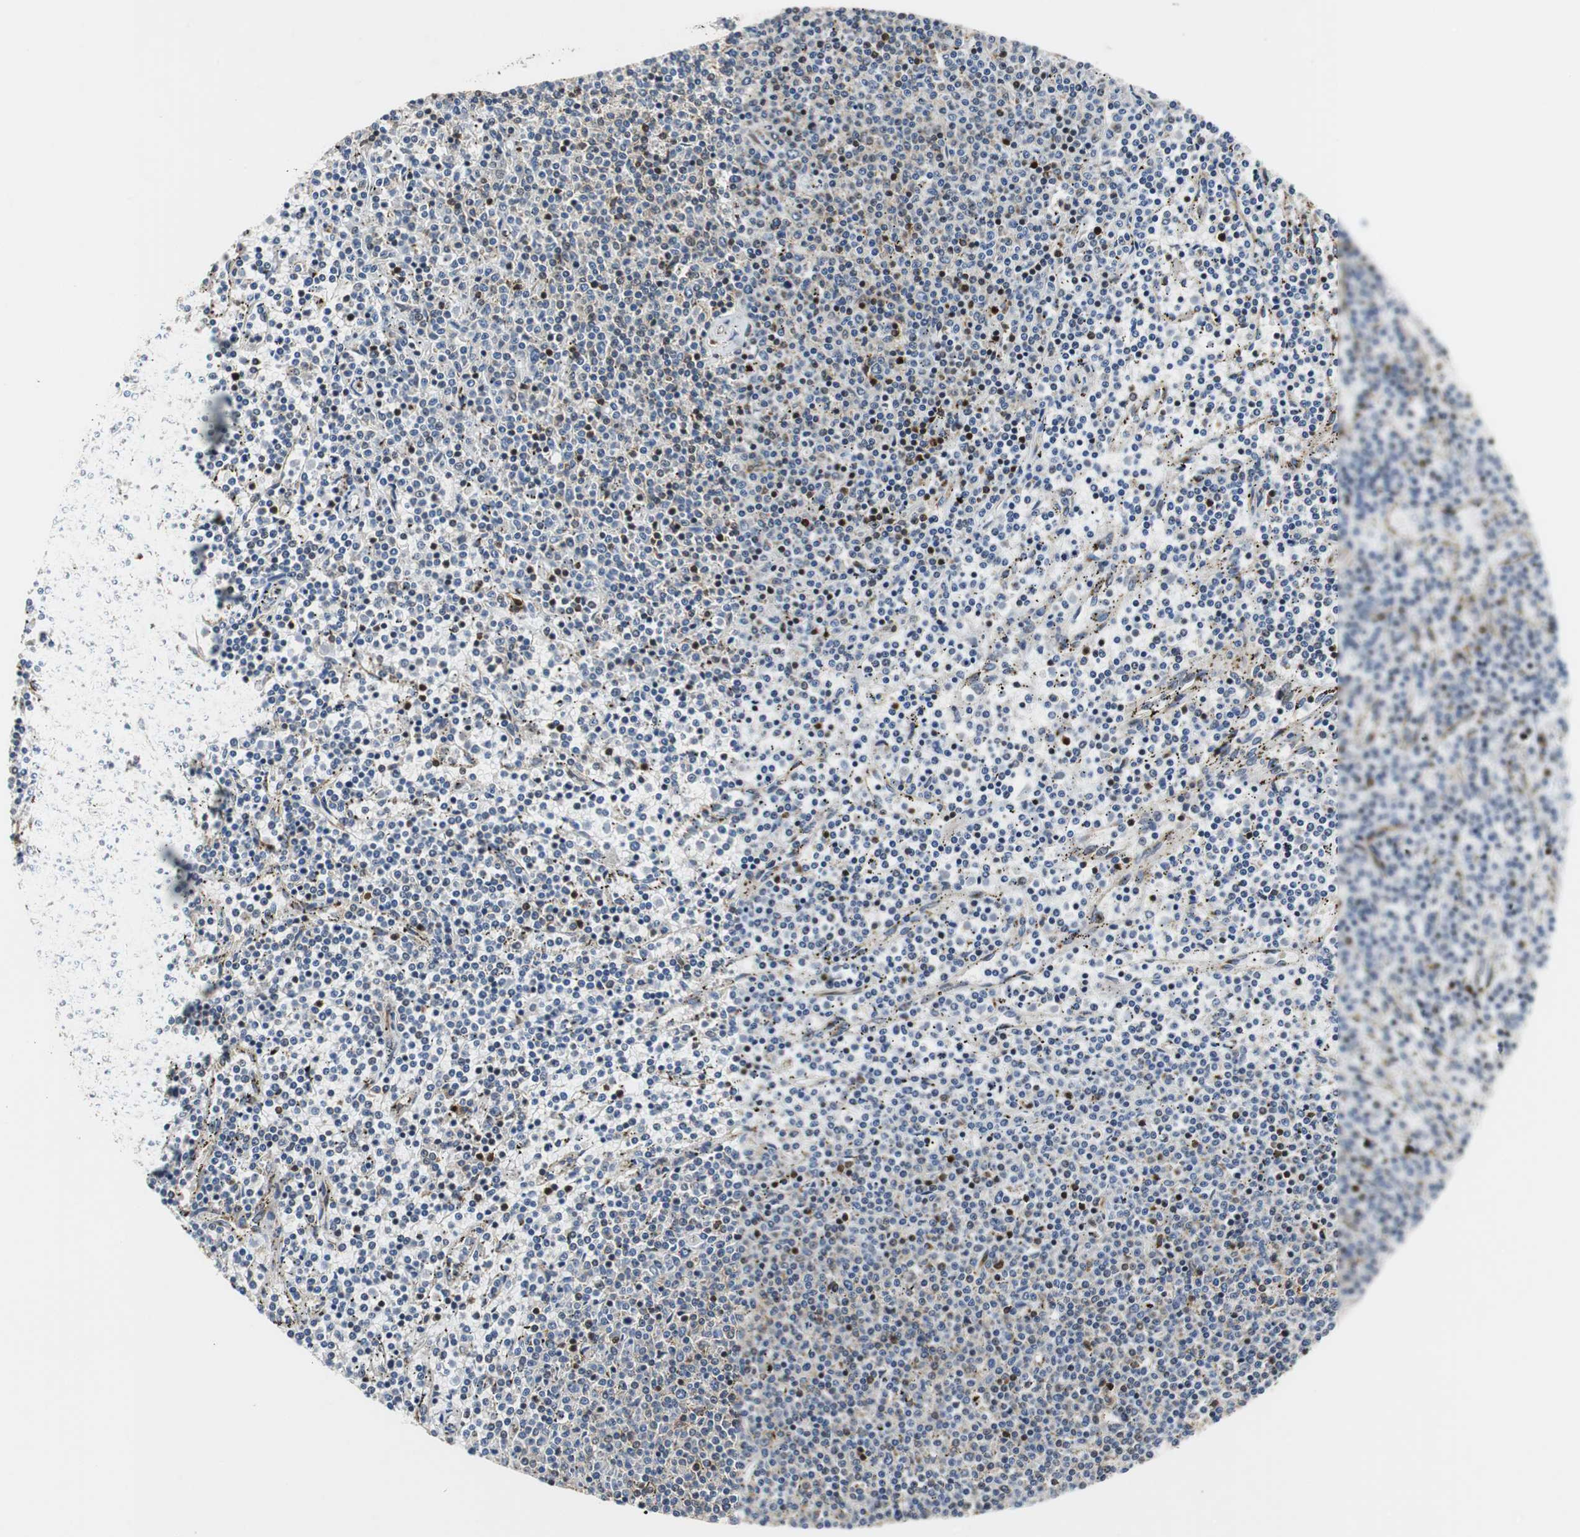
{"staining": {"intensity": "negative", "quantity": "none", "location": "none"}, "tissue": "lymphoma", "cell_type": "Tumor cells", "image_type": "cancer", "snomed": [{"axis": "morphology", "description": "Malignant lymphoma, non-Hodgkin's type, Low grade"}, {"axis": "topography", "description": "Spleen"}], "caption": "An immunohistochemistry photomicrograph of lymphoma is shown. There is no staining in tumor cells of lymphoma.", "gene": "TUBA4A", "patient": {"sex": "female", "age": 50}}